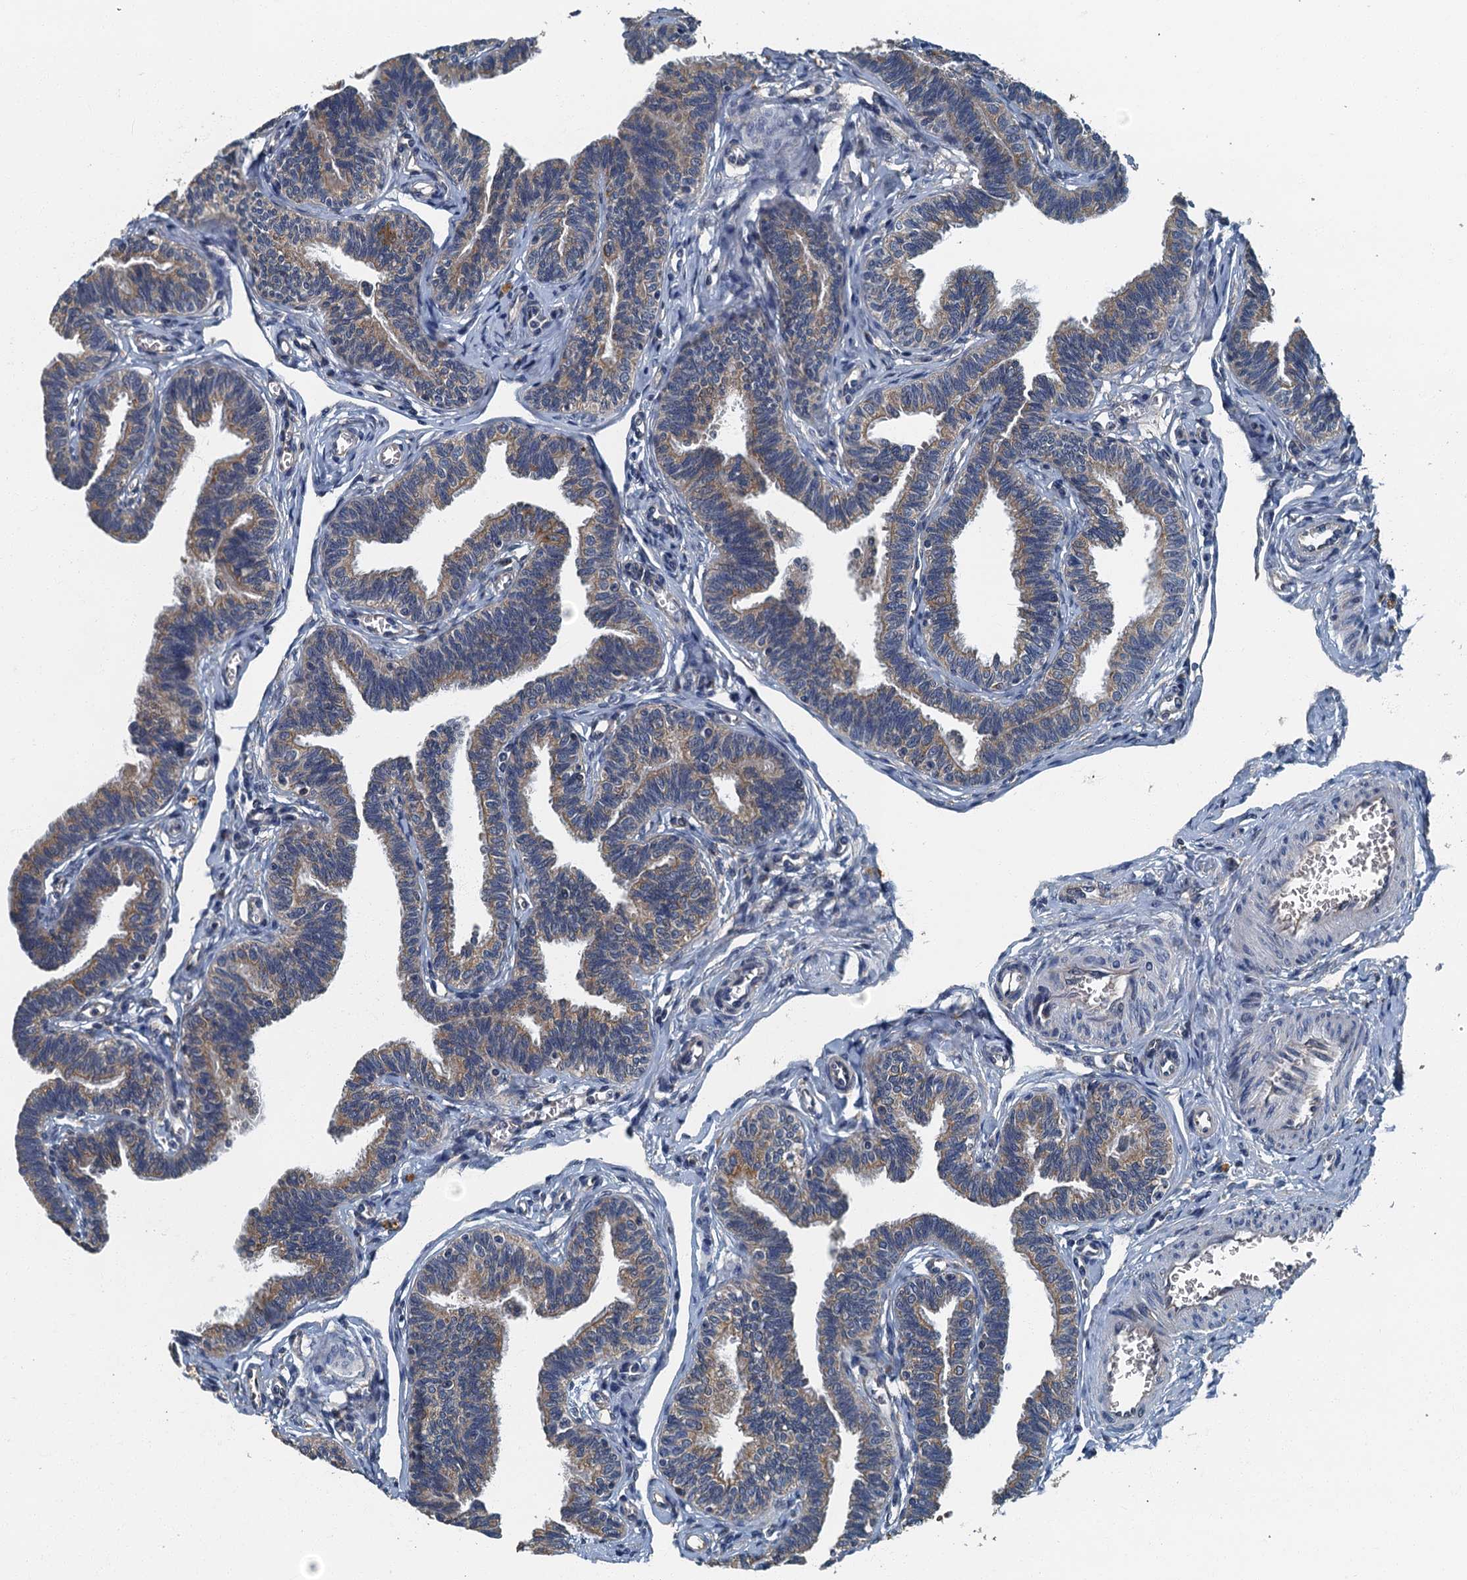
{"staining": {"intensity": "weak", "quantity": "25%-75%", "location": "cytoplasmic/membranous"}, "tissue": "fallopian tube", "cell_type": "Glandular cells", "image_type": "normal", "snomed": [{"axis": "morphology", "description": "Normal tissue, NOS"}, {"axis": "topography", "description": "Fallopian tube"}, {"axis": "topography", "description": "Ovary"}], "caption": "High-power microscopy captured an IHC photomicrograph of benign fallopian tube, revealing weak cytoplasmic/membranous staining in approximately 25%-75% of glandular cells.", "gene": "DDX49", "patient": {"sex": "female", "age": 23}}